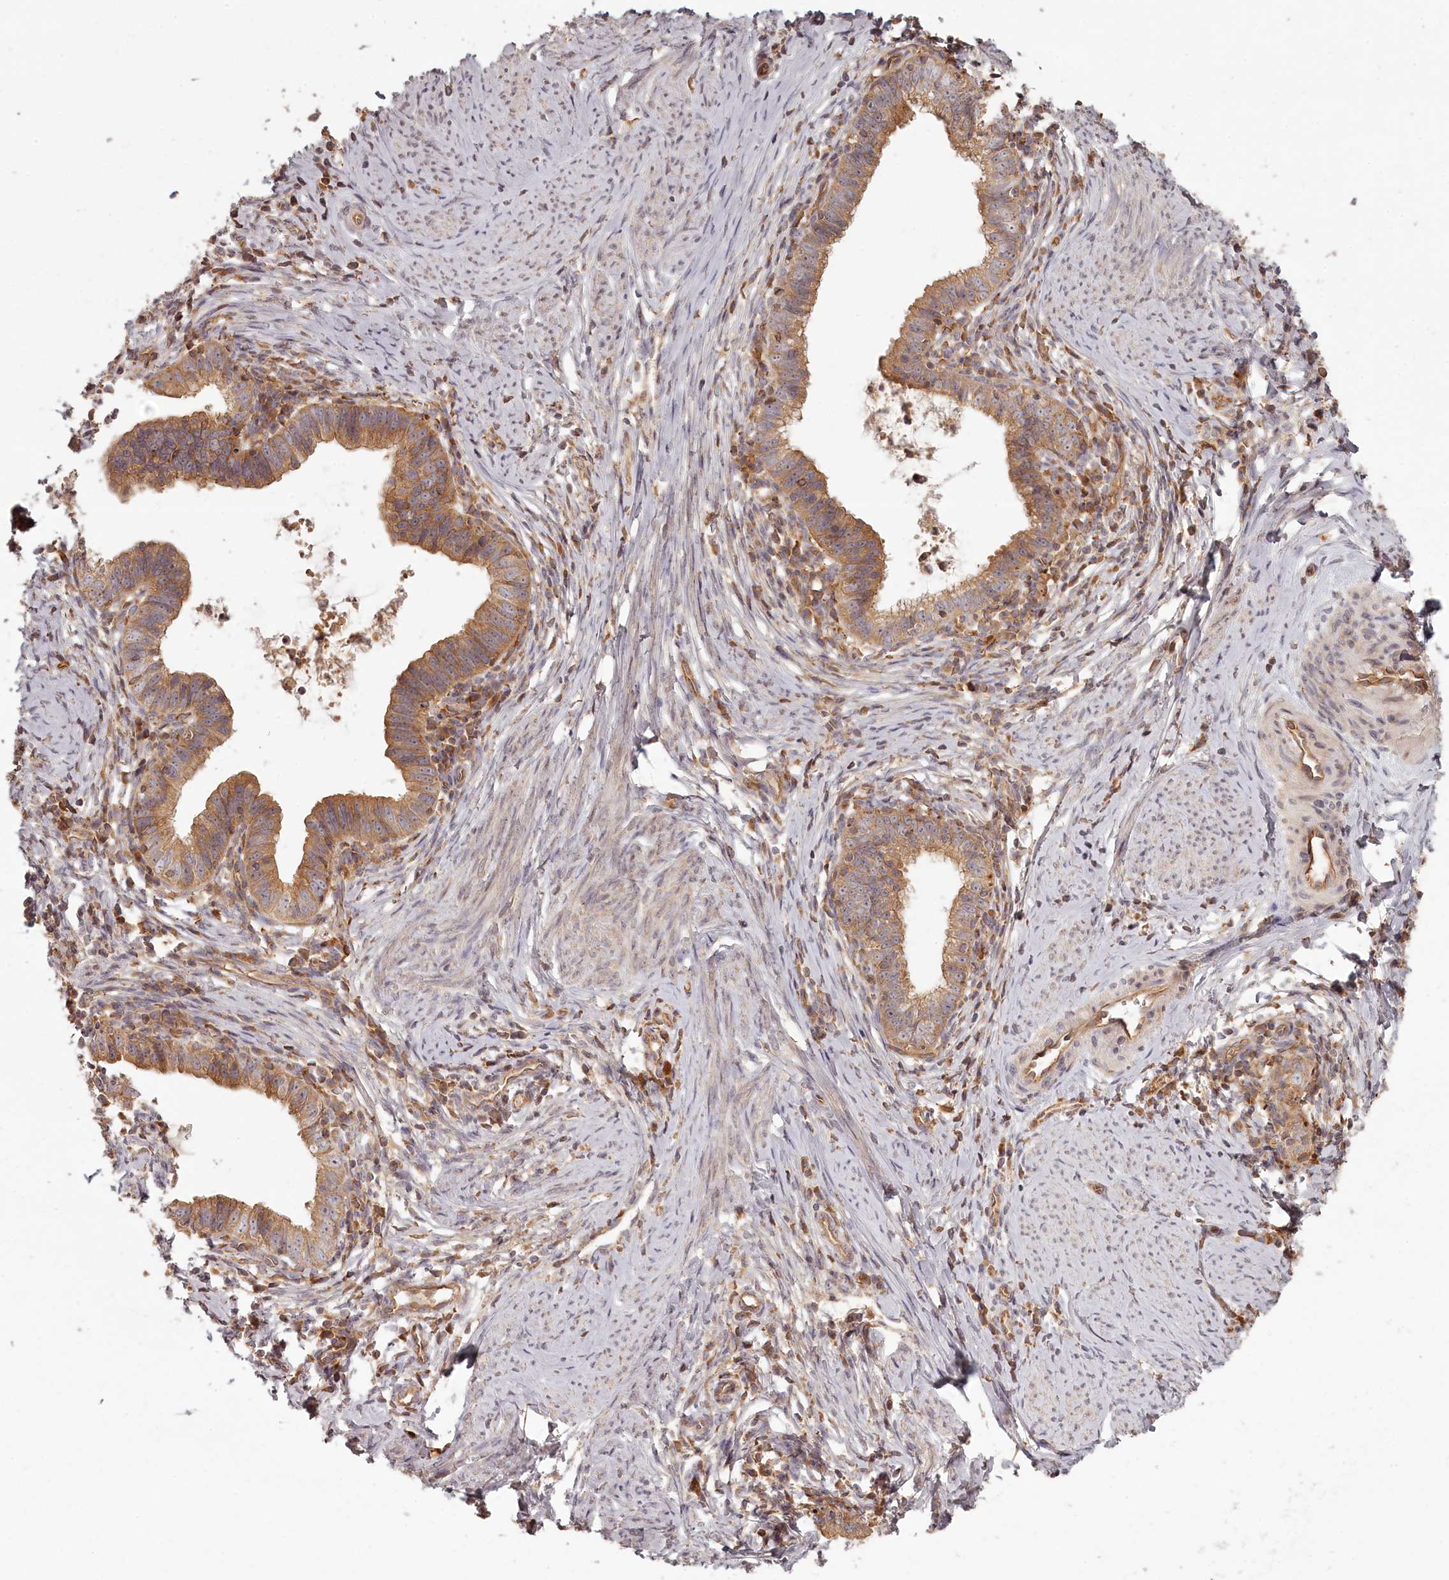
{"staining": {"intensity": "moderate", "quantity": ">75%", "location": "cytoplasmic/membranous"}, "tissue": "cervical cancer", "cell_type": "Tumor cells", "image_type": "cancer", "snomed": [{"axis": "morphology", "description": "Adenocarcinoma, NOS"}, {"axis": "topography", "description": "Cervix"}], "caption": "IHC (DAB (3,3'-diaminobenzidine)) staining of cervical cancer reveals moderate cytoplasmic/membranous protein staining in approximately >75% of tumor cells. The staining is performed using DAB brown chromogen to label protein expression. The nuclei are counter-stained blue using hematoxylin.", "gene": "TMIE", "patient": {"sex": "female", "age": 36}}